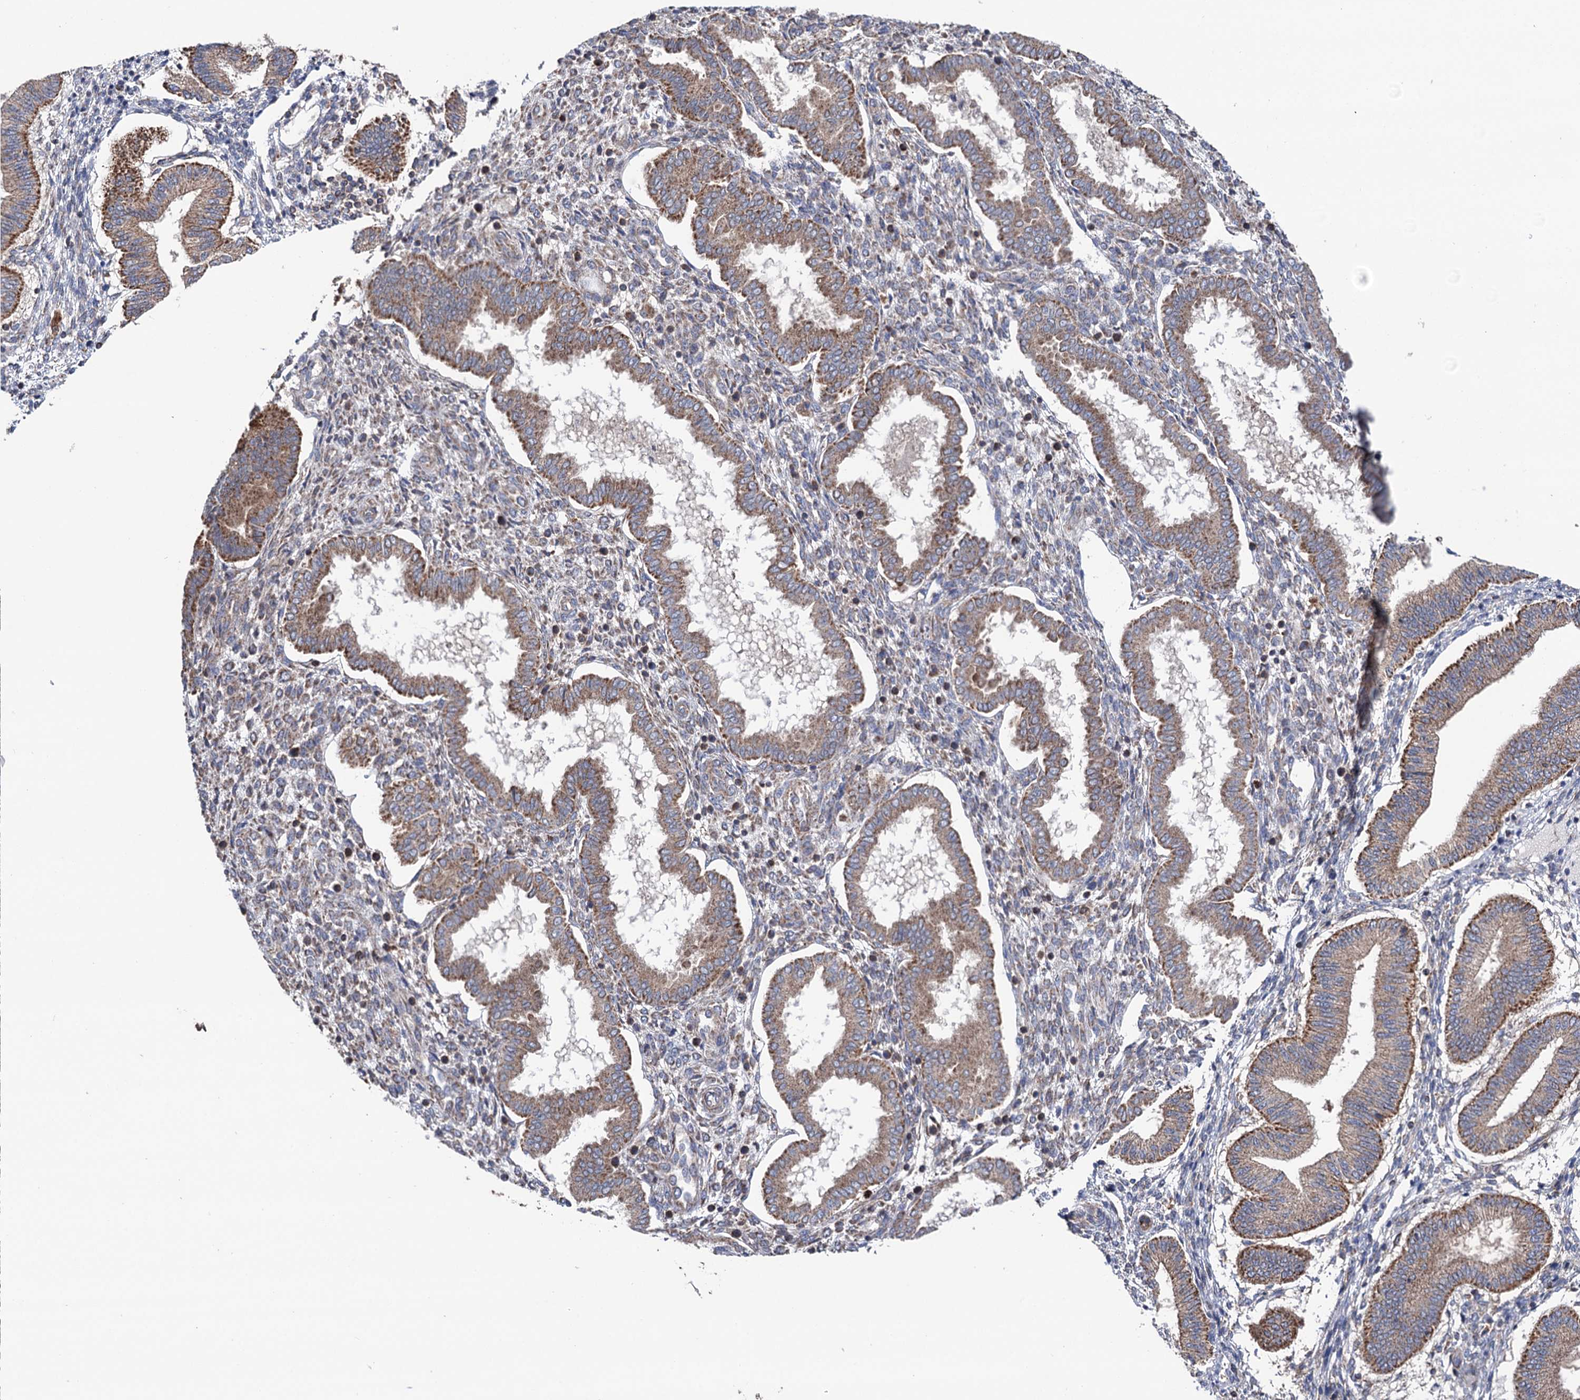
{"staining": {"intensity": "negative", "quantity": "none", "location": "none"}, "tissue": "endometrium", "cell_type": "Cells in endometrial stroma", "image_type": "normal", "snomed": [{"axis": "morphology", "description": "Normal tissue, NOS"}, {"axis": "topography", "description": "Endometrium"}], "caption": "IHC histopathology image of unremarkable endometrium: endometrium stained with DAB (3,3'-diaminobenzidine) shows no significant protein positivity in cells in endometrial stroma.", "gene": "SUCLA2", "patient": {"sex": "female", "age": 24}}